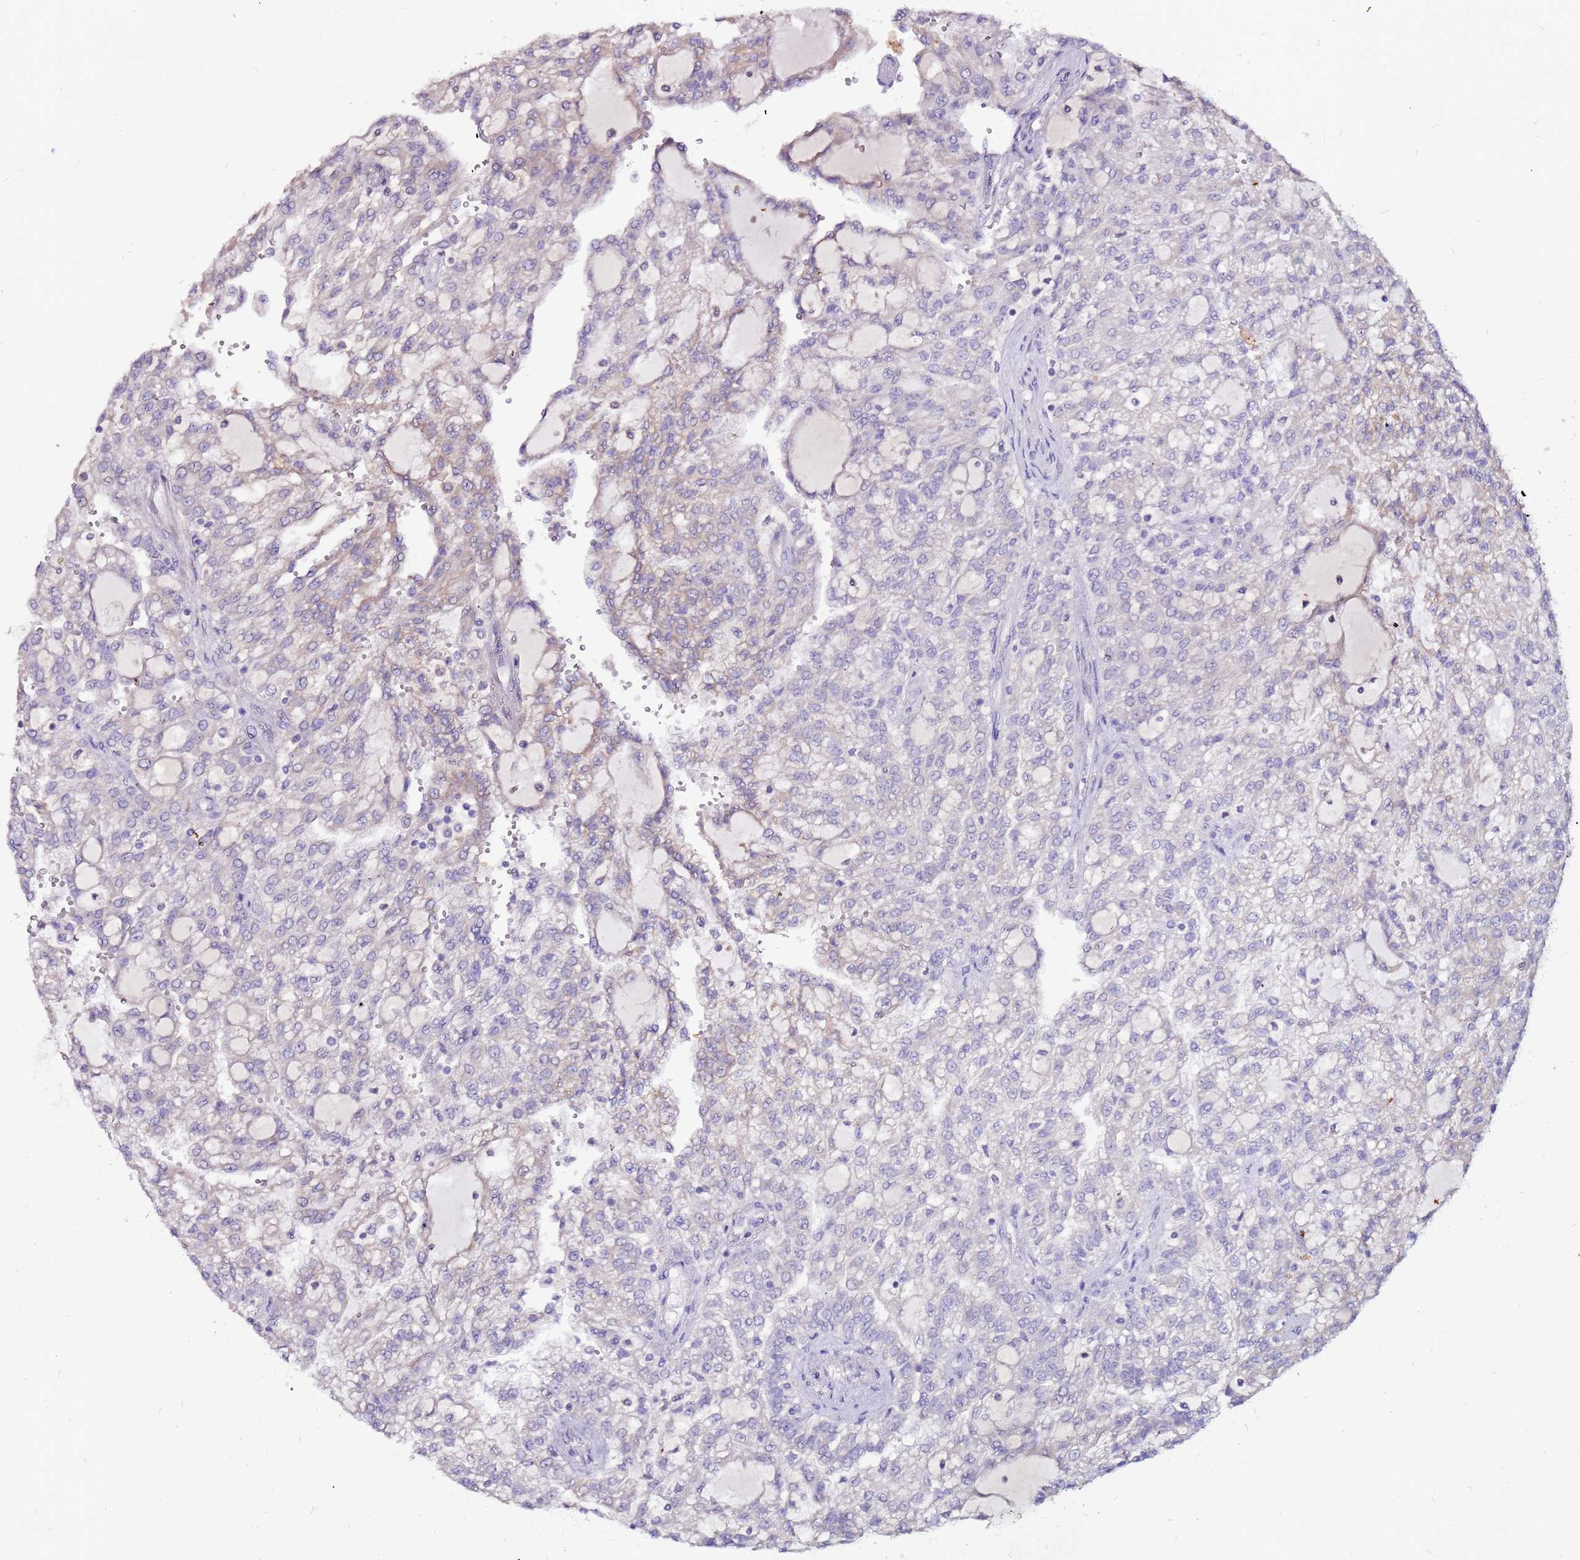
{"staining": {"intensity": "moderate", "quantity": "<25%", "location": "cytoplasmic/membranous"}, "tissue": "renal cancer", "cell_type": "Tumor cells", "image_type": "cancer", "snomed": [{"axis": "morphology", "description": "Adenocarcinoma, NOS"}, {"axis": "topography", "description": "Kidney"}], "caption": "DAB (3,3'-diaminobenzidine) immunohistochemical staining of renal adenocarcinoma demonstrates moderate cytoplasmic/membranous protein staining in about <25% of tumor cells.", "gene": "SLC44A3", "patient": {"sex": "male", "age": 63}}